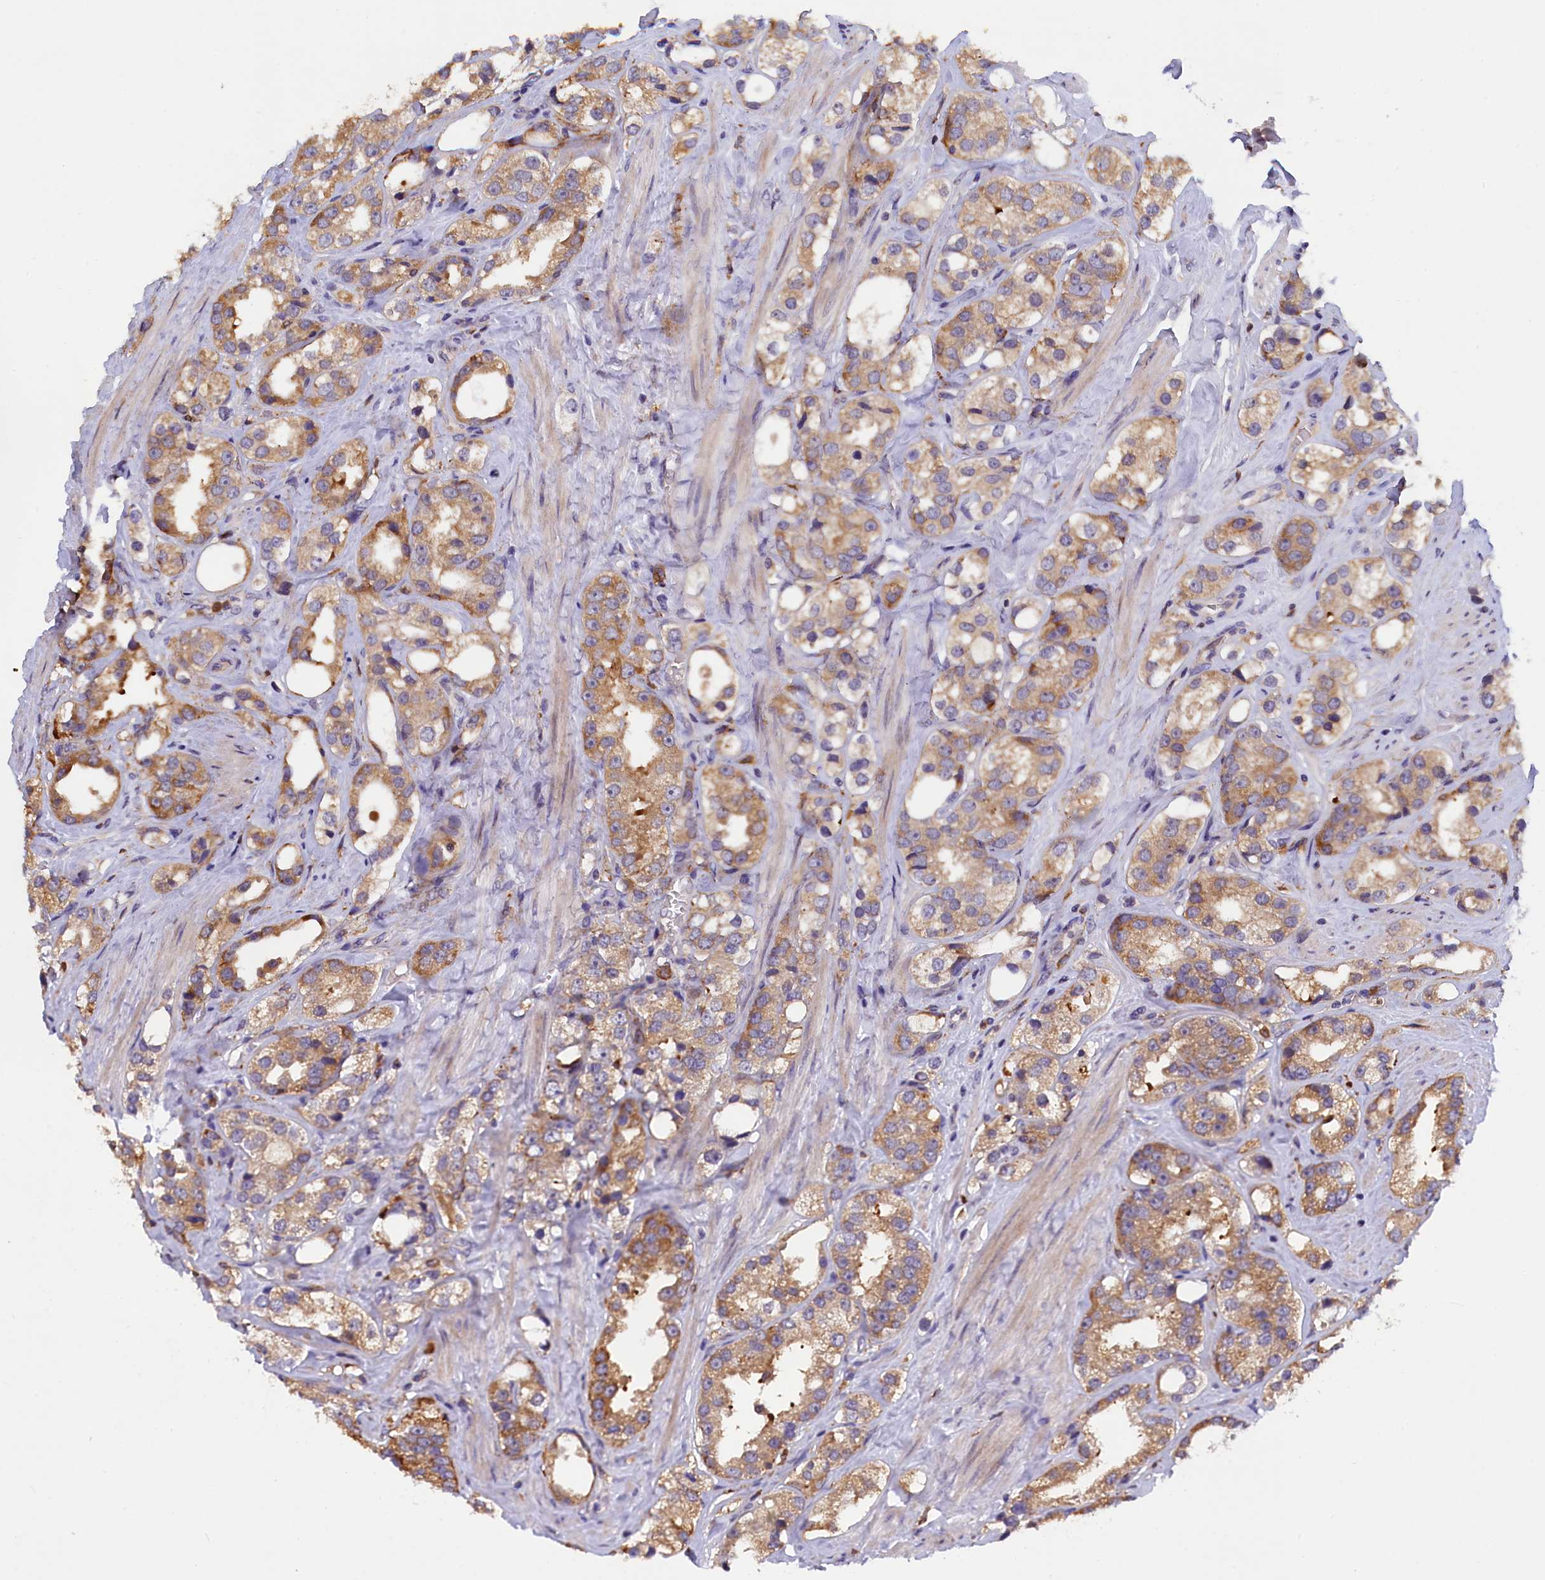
{"staining": {"intensity": "moderate", "quantity": ">75%", "location": "cytoplasmic/membranous"}, "tissue": "prostate cancer", "cell_type": "Tumor cells", "image_type": "cancer", "snomed": [{"axis": "morphology", "description": "Adenocarcinoma, NOS"}, {"axis": "topography", "description": "Prostate"}], "caption": "Moderate cytoplasmic/membranous positivity for a protein is seen in about >75% of tumor cells of prostate adenocarcinoma using immunohistochemistry (IHC).", "gene": "NAIP", "patient": {"sex": "male", "age": 79}}